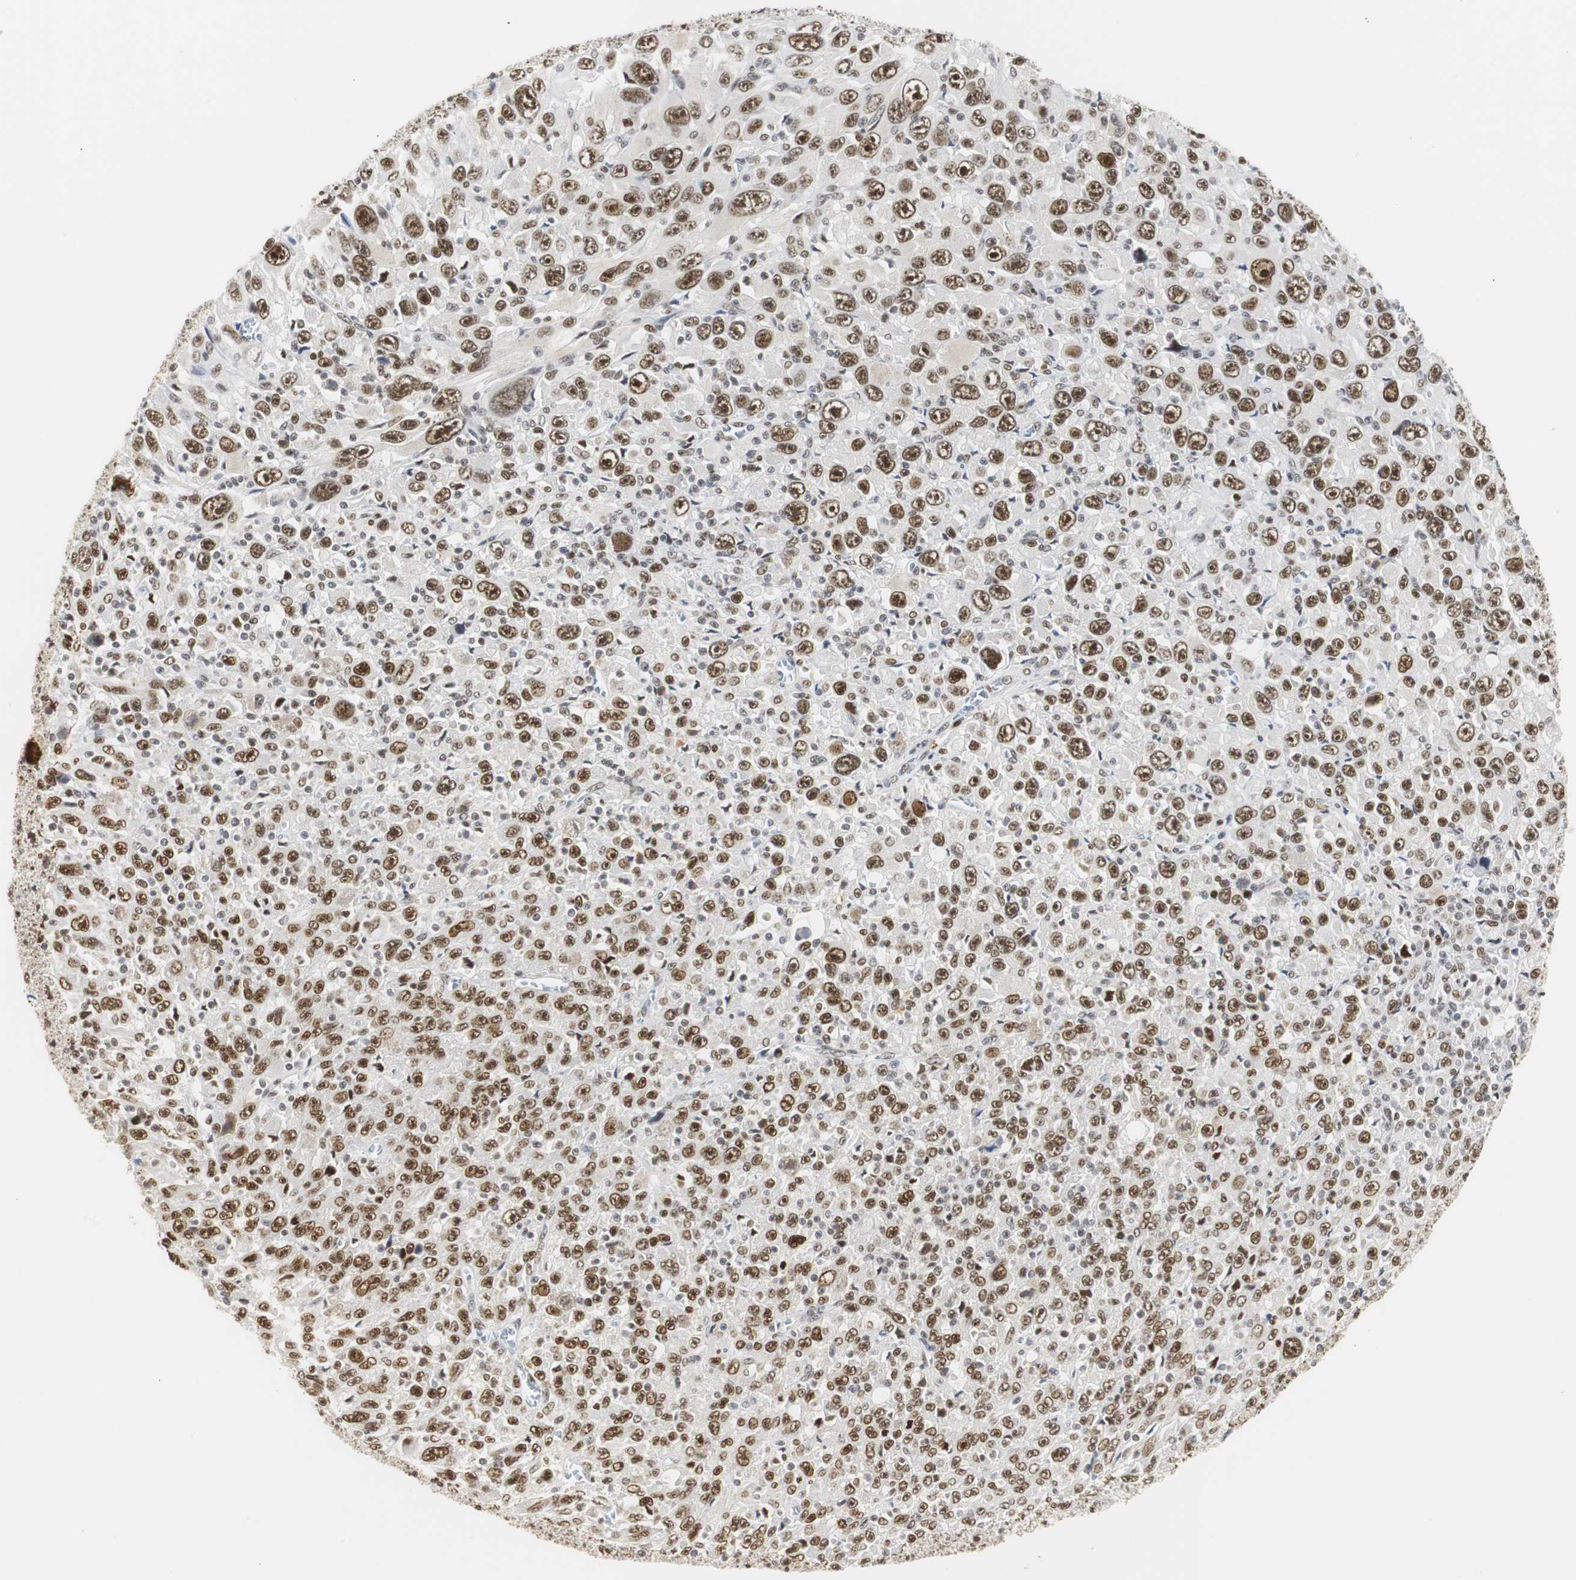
{"staining": {"intensity": "strong", "quantity": ">75%", "location": "nuclear"}, "tissue": "melanoma", "cell_type": "Tumor cells", "image_type": "cancer", "snomed": [{"axis": "morphology", "description": "Malignant melanoma, Metastatic site"}, {"axis": "topography", "description": "Skin"}], "caption": "Melanoma stained with DAB (3,3'-diaminobenzidine) immunohistochemistry exhibits high levels of strong nuclear expression in about >75% of tumor cells. The staining is performed using DAB (3,3'-diaminobenzidine) brown chromogen to label protein expression. The nuclei are counter-stained blue using hematoxylin.", "gene": "ZFC3H1", "patient": {"sex": "female", "age": 56}}